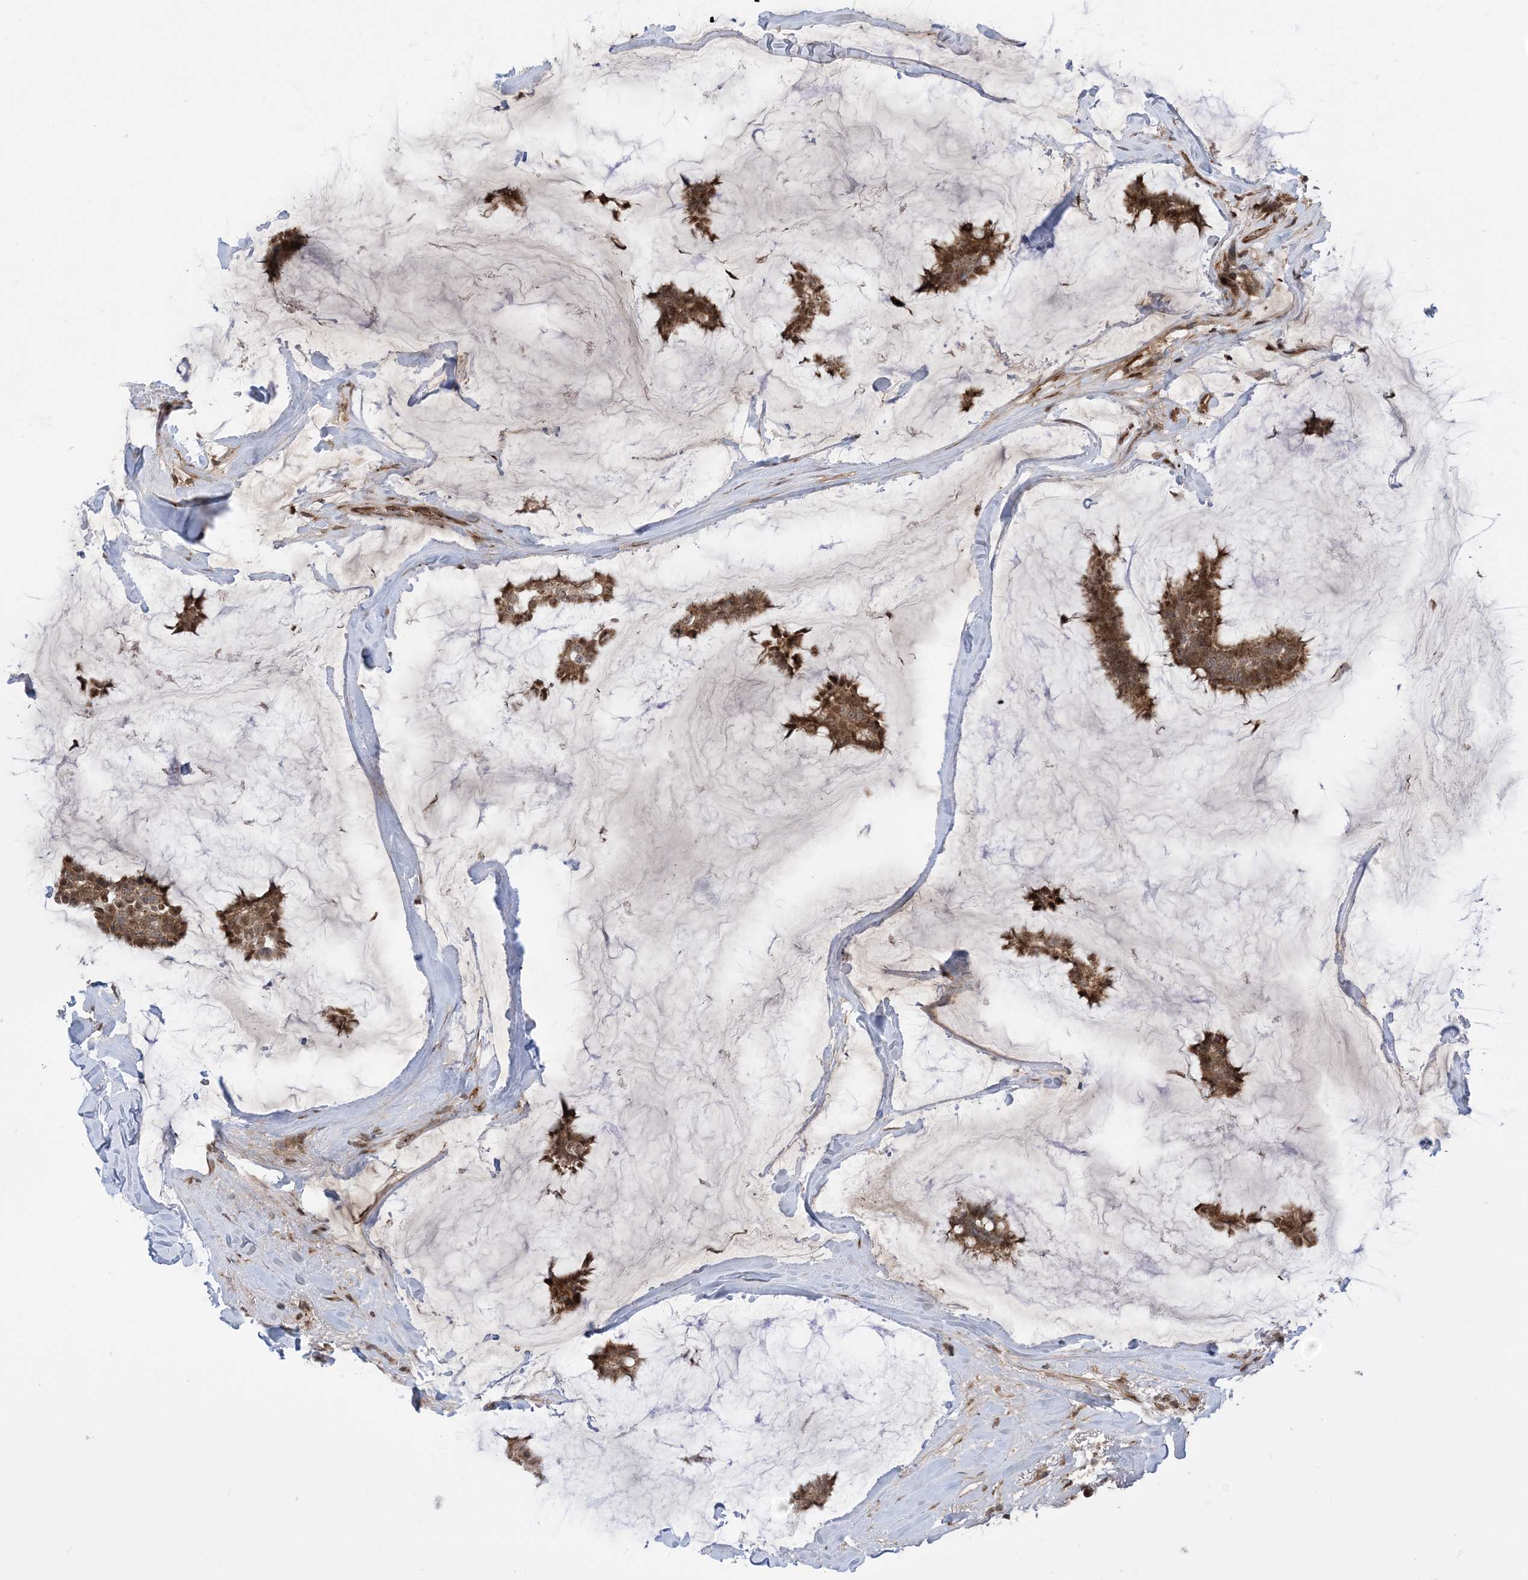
{"staining": {"intensity": "moderate", "quantity": ">75%", "location": "cytoplasmic/membranous,nuclear"}, "tissue": "breast cancer", "cell_type": "Tumor cells", "image_type": "cancer", "snomed": [{"axis": "morphology", "description": "Duct carcinoma"}, {"axis": "topography", "description": "Breast"}], "caption": "An image showing moderate cytoplasmic/membranous and nuclear expression in about >75% of tumor cells in invasive ductal carcinoma (breast), as visualized by brown immunohistochemical staining.", "gene": "CASP4", "patient": {"sex": "female", "age": 93}}